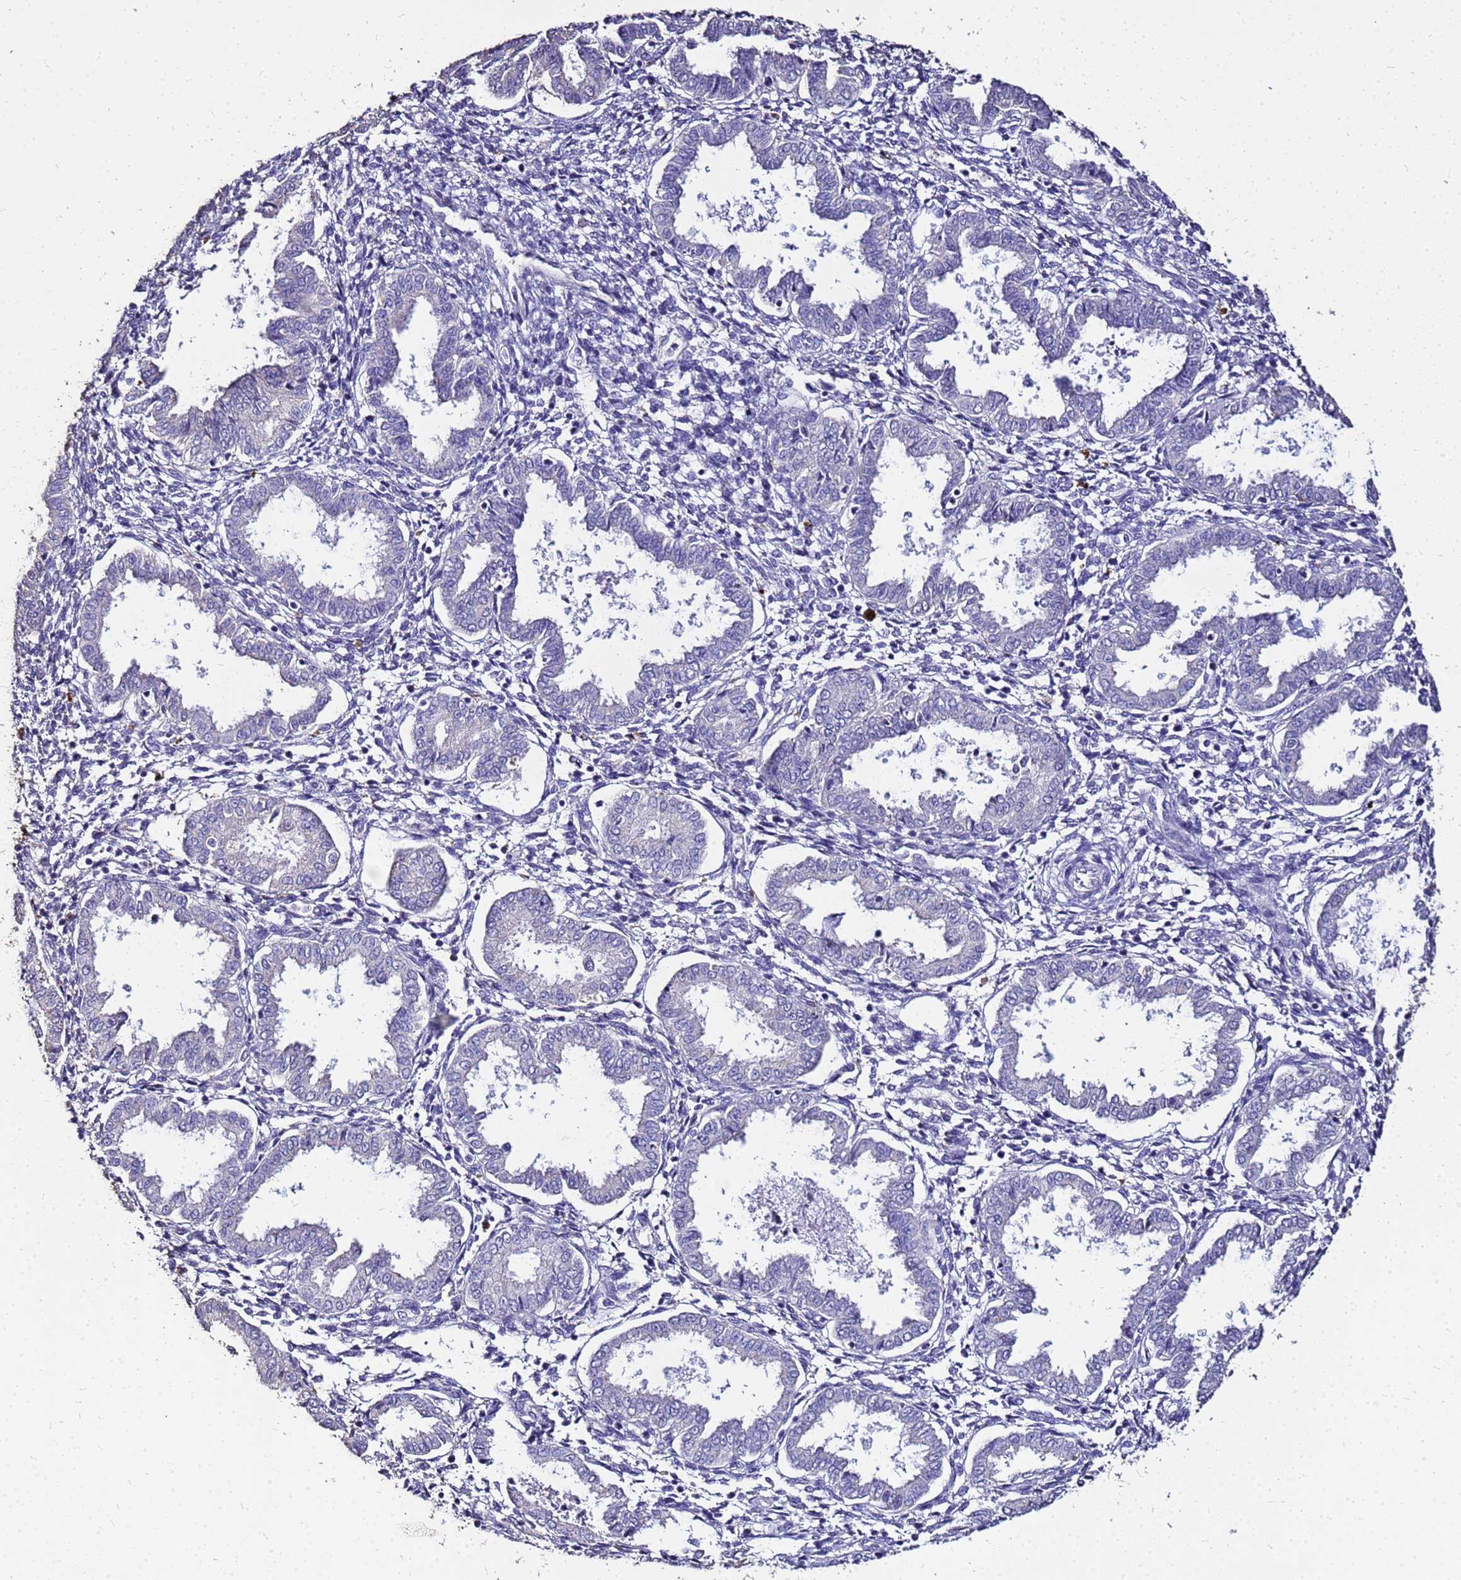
{"staining": {"intensity": "negative", "quantity": "none", "location": "none"}, "tissue": "endometrium", "cell_type": "Cells in endometrial stroma", "image_type": "normal", "snomed": [{"axis": "morphology", "description": "Normal tissue, NOS"}, {"axis": "topography", "description": "Endometrium"}], "caption": "DAB (3,3'-diaminobenzidine) immunohistochemical staining of normal human endometrium demonstrates no significant staining in cells in endometrial stroma.", "gene": "S100A2", "patient": {"sex": "female", "age": 33}}